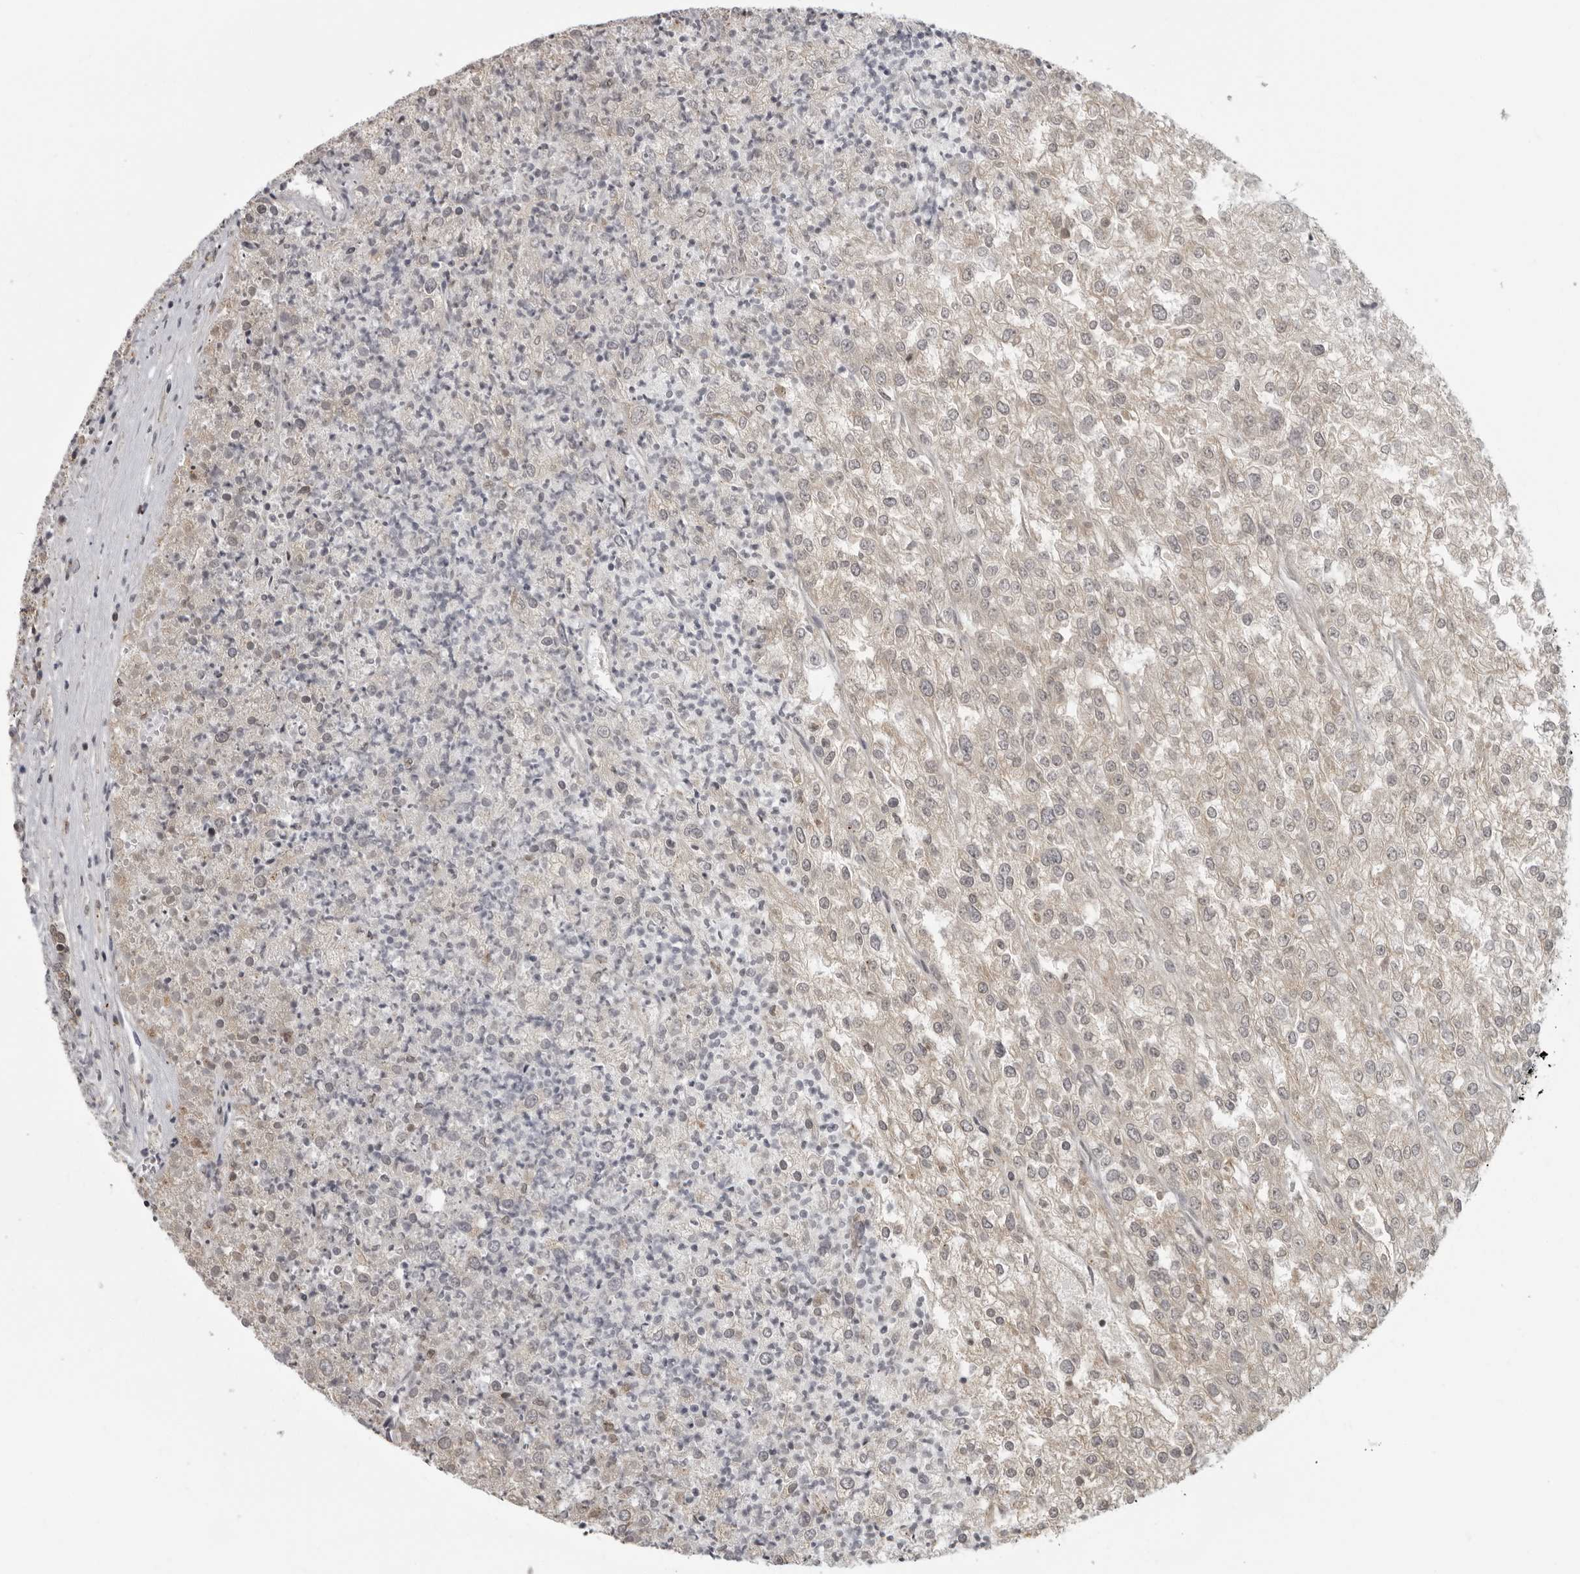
{"staining": {"intensity": "negative", "quantity": "none", "location": "none"}, "tissue": "renal cancer", "cell_type": "Tumor cells", "image_type": "cancer", "snomed": [{"axis": "morphology", "description": "Adenocarcinoma, NOS"}, {"axis": "topography", "description": "Kidney"}], "caption": "Immunohistochemistry (IHC) of human renal cancer displays no positivity in tumor cells.", "gene": "PDCL3", "patient": {"sex": "female", "age": 54}}